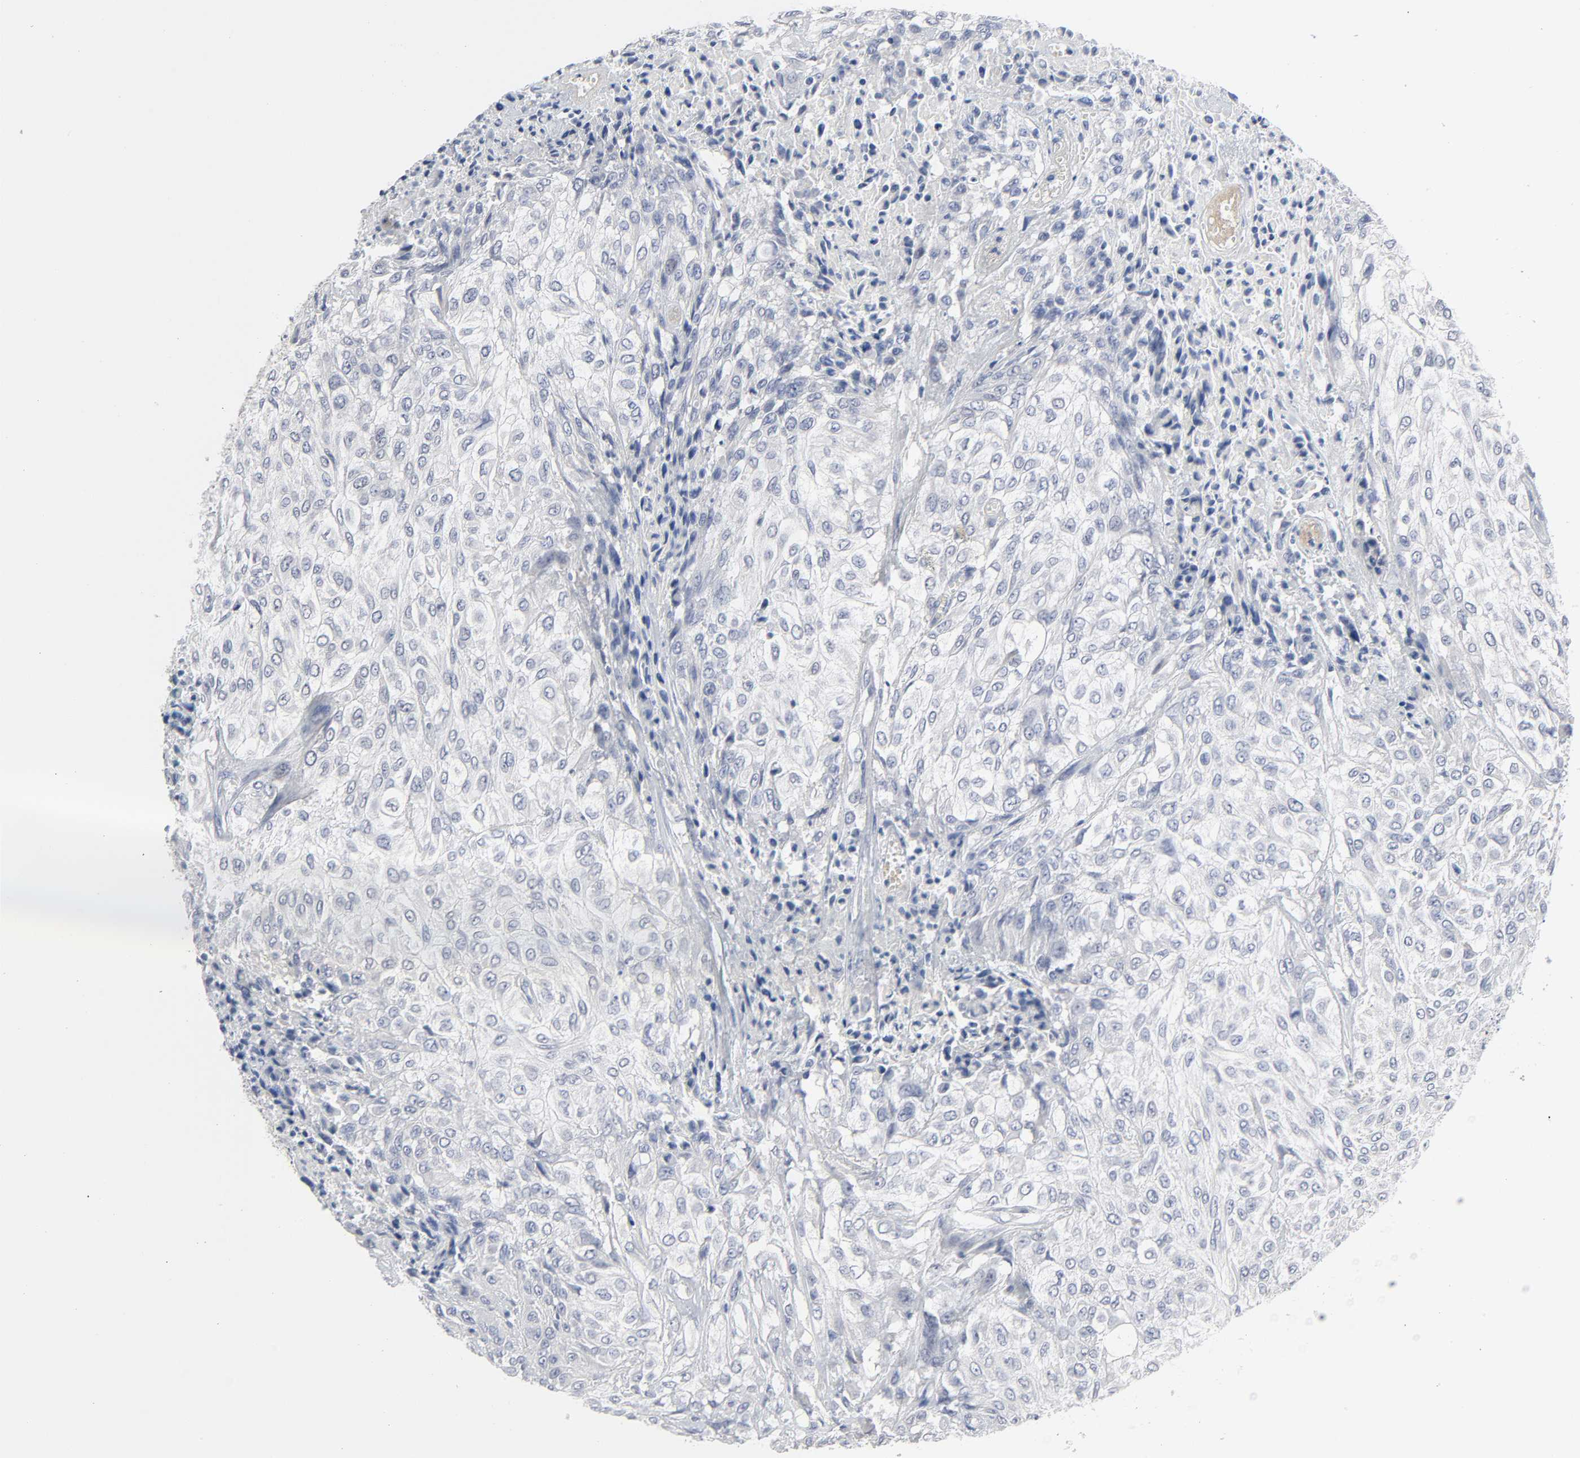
{"staining": {"intensity": "negative", "quantity": "none", "location": "none"}, "tissue": "urothelial cancer", "cell_type": "Tumor cells", "image_type": "cancer", "snomed": [{"axis": "morphology", "description": "Urothelial carcinoma, High grade"}, {"axis": "topography", "description": "Urinary bladder"}], "caption": "Photomicrograph shows no protein positivity in tumor cells of high-grade urothelial carcinoma tissue. (Brightfield microscopy of DAB immunohistochemistry at high magnification).", "gene": "SALL2", "patient": {"sex": "male", "age": 57}}